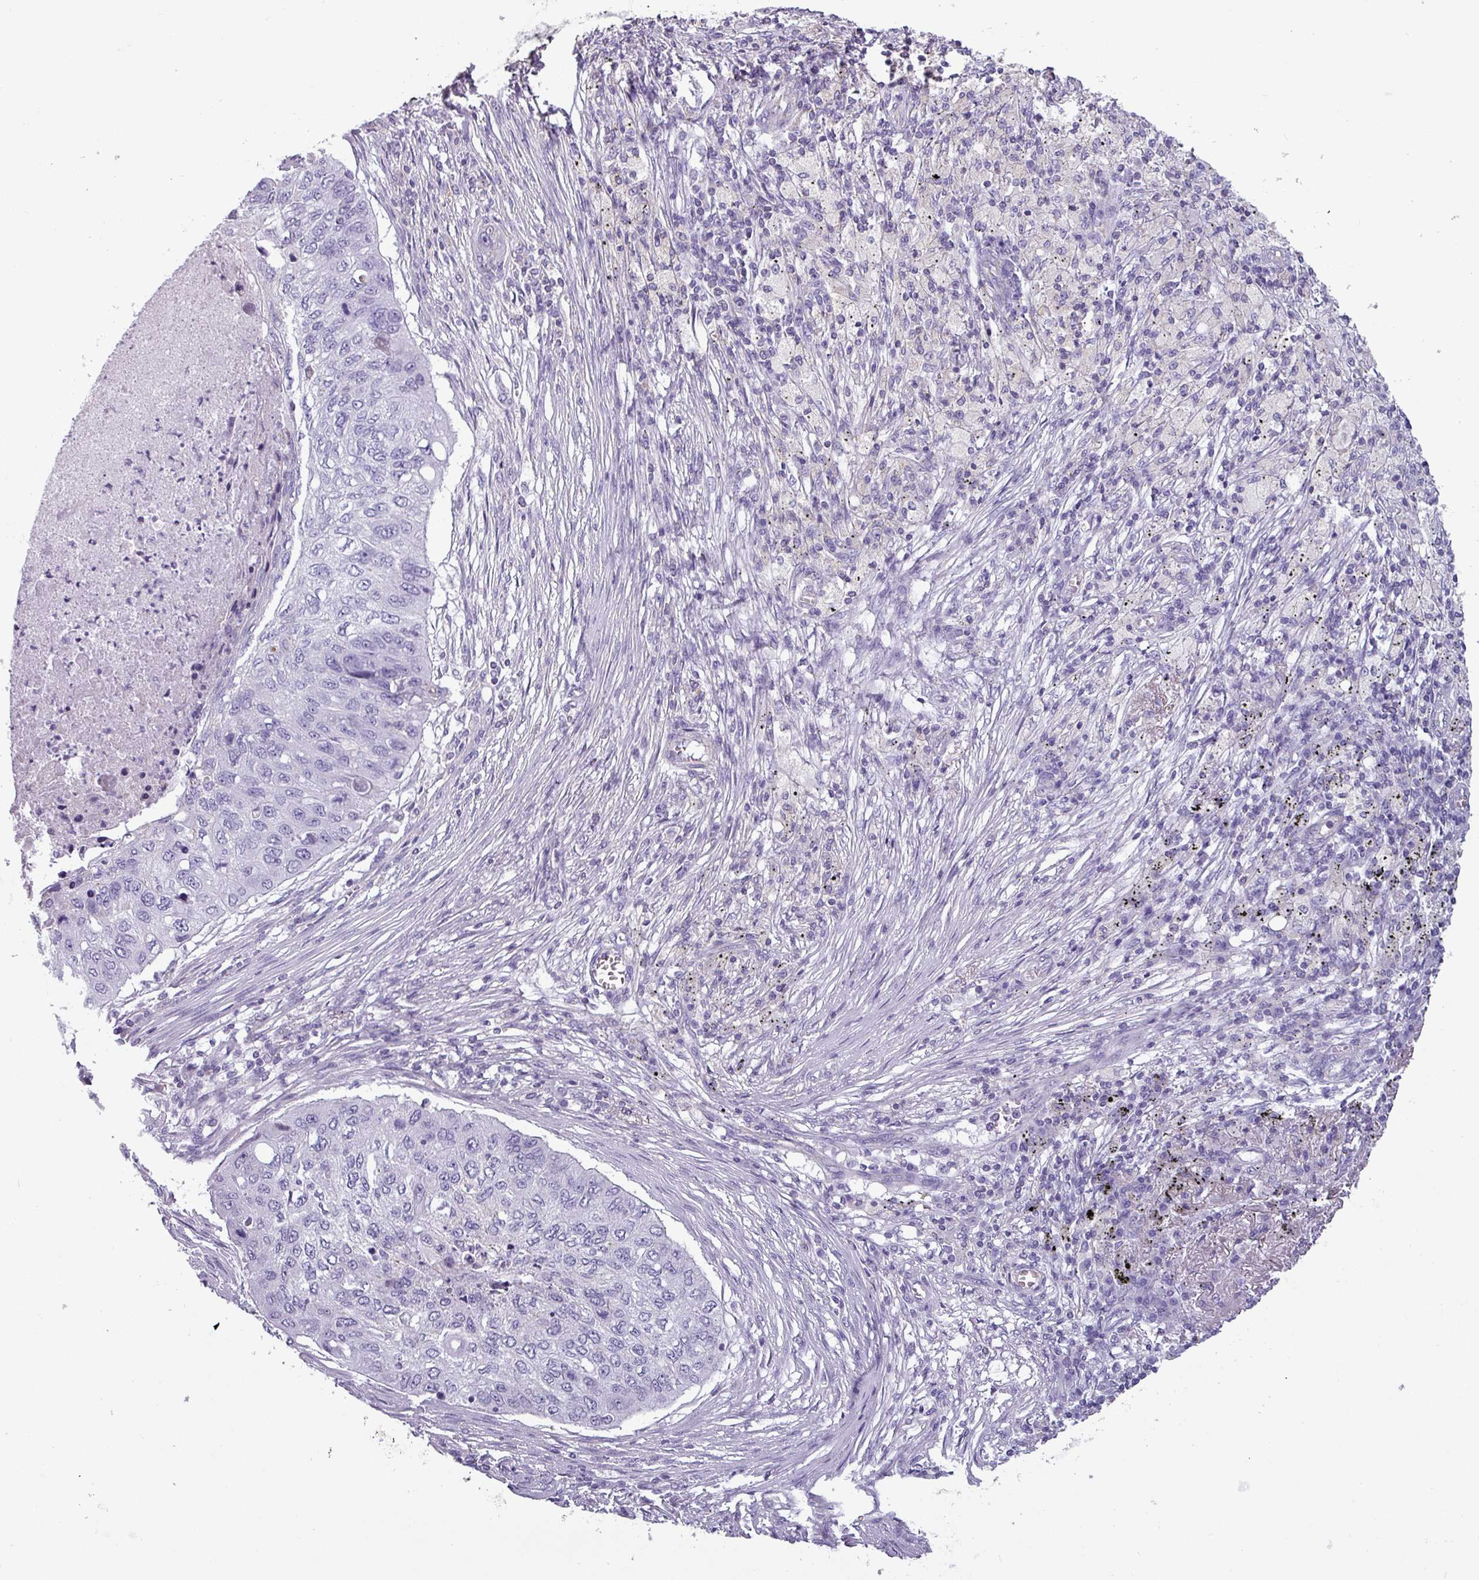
{"staining": {"intensity": "negative", "quantity": "none", "location": "none"}, "tissue": "lung cancer", "cell_type": "Tumor cells", "image_type": "cancer", "snomed": [{"axis": "morphology", "description": "Squamous cell carcinoma, NOS"}, {"axis": "topography", "description": "Lung"}], "caption": "This is an immunohistochemistry histopathology image of human squamous cell carcinoma (lung). There is no expression in tumor cells.", "gene": "CAMK1", "patient": {"sex": "female", "age": 63}}